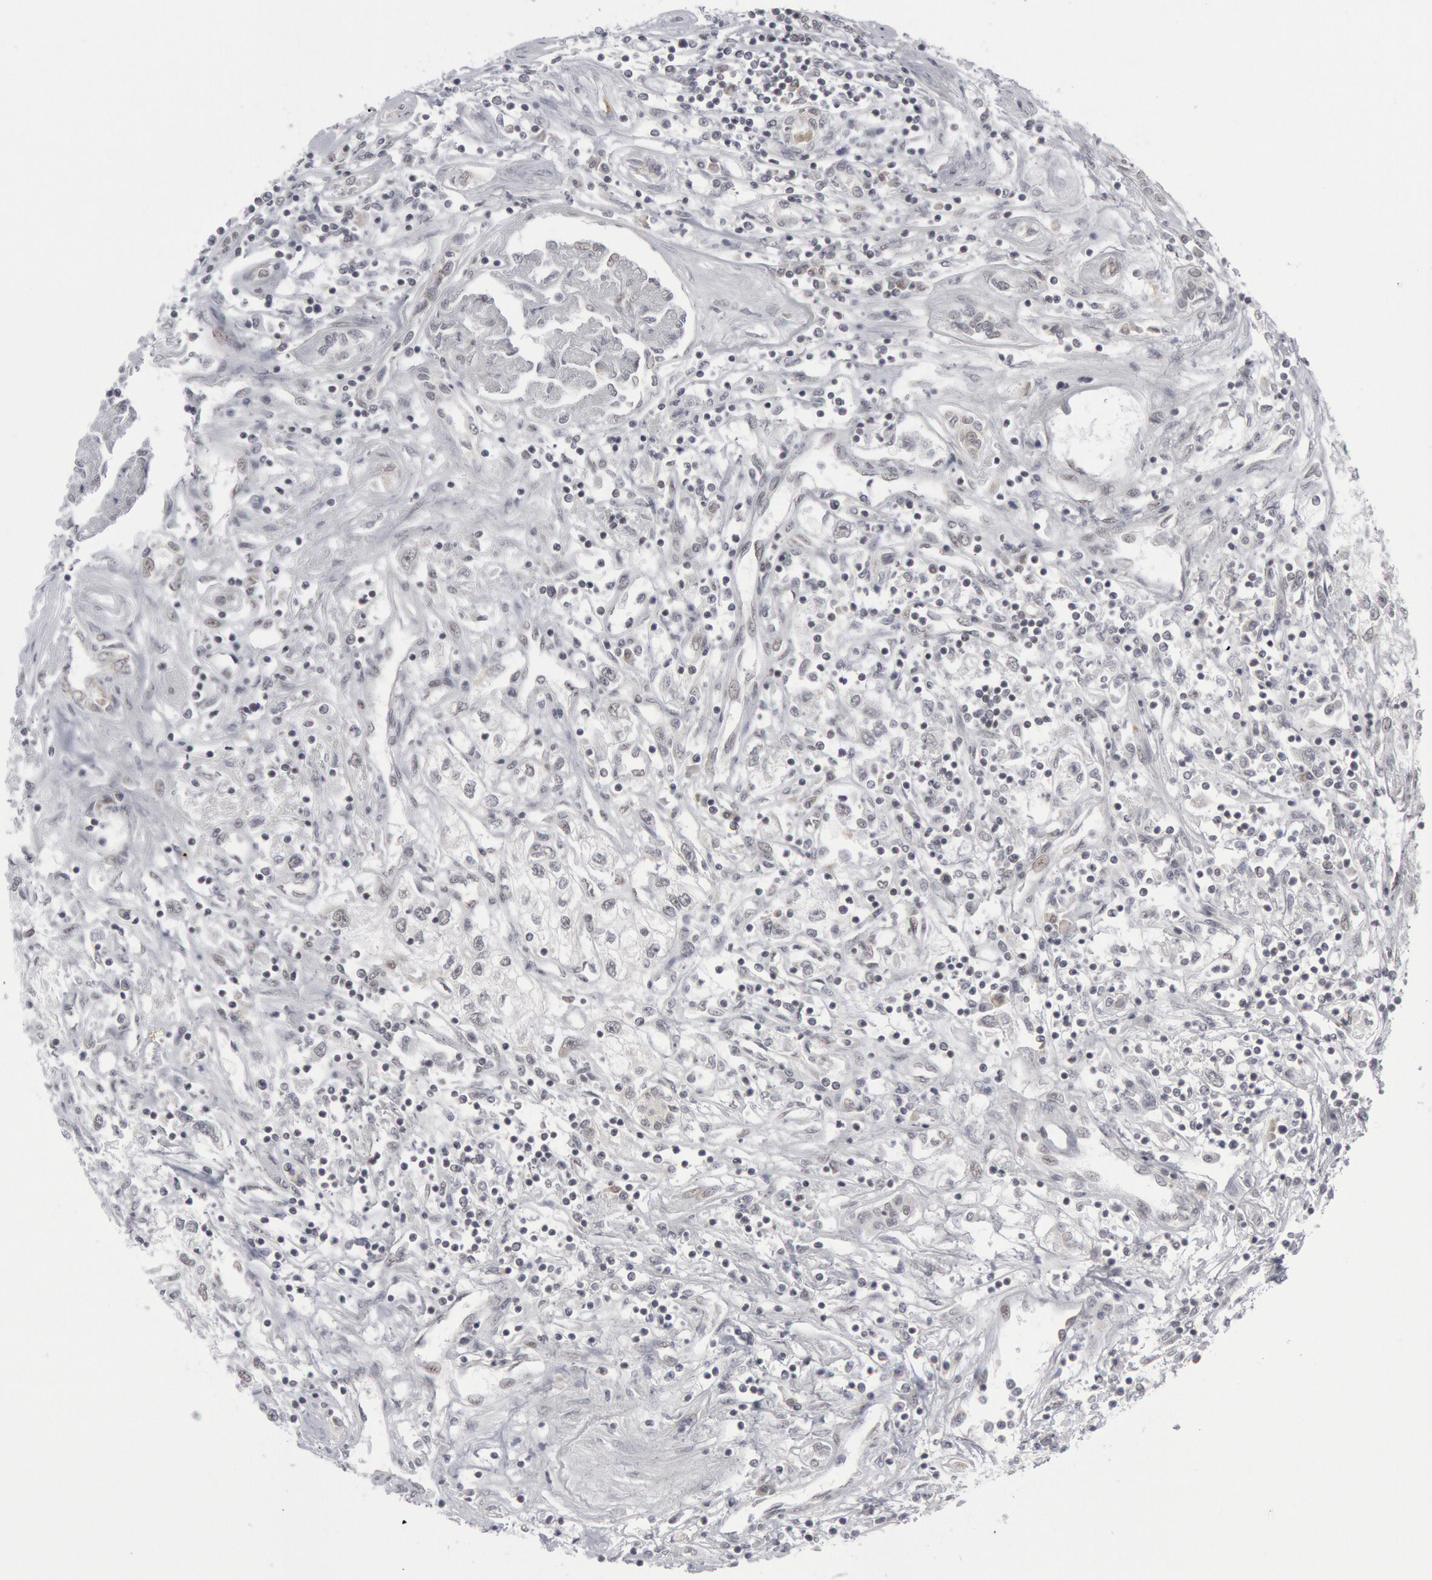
{"staining": {"intensity": "negative", "quantity": "none", "location": "none"}, "tissue": "renal cancer", "cell_type": "Tumor cells", "image_type": "cancer", "snomed": [{"axis": "morphology", "description": "Adenocarcinoma, NOS"}, {"axis": "topography", "description": "Kidney"}], "caption": "A high-resolution histopathology image shows immunohistochemistry (IHC) staining of renal cancer (adenocarcinoma), which reveals no significant positivity in tumor cells.", "gene": "CASP9", "patient": {"sex": "male", "age": 57}}